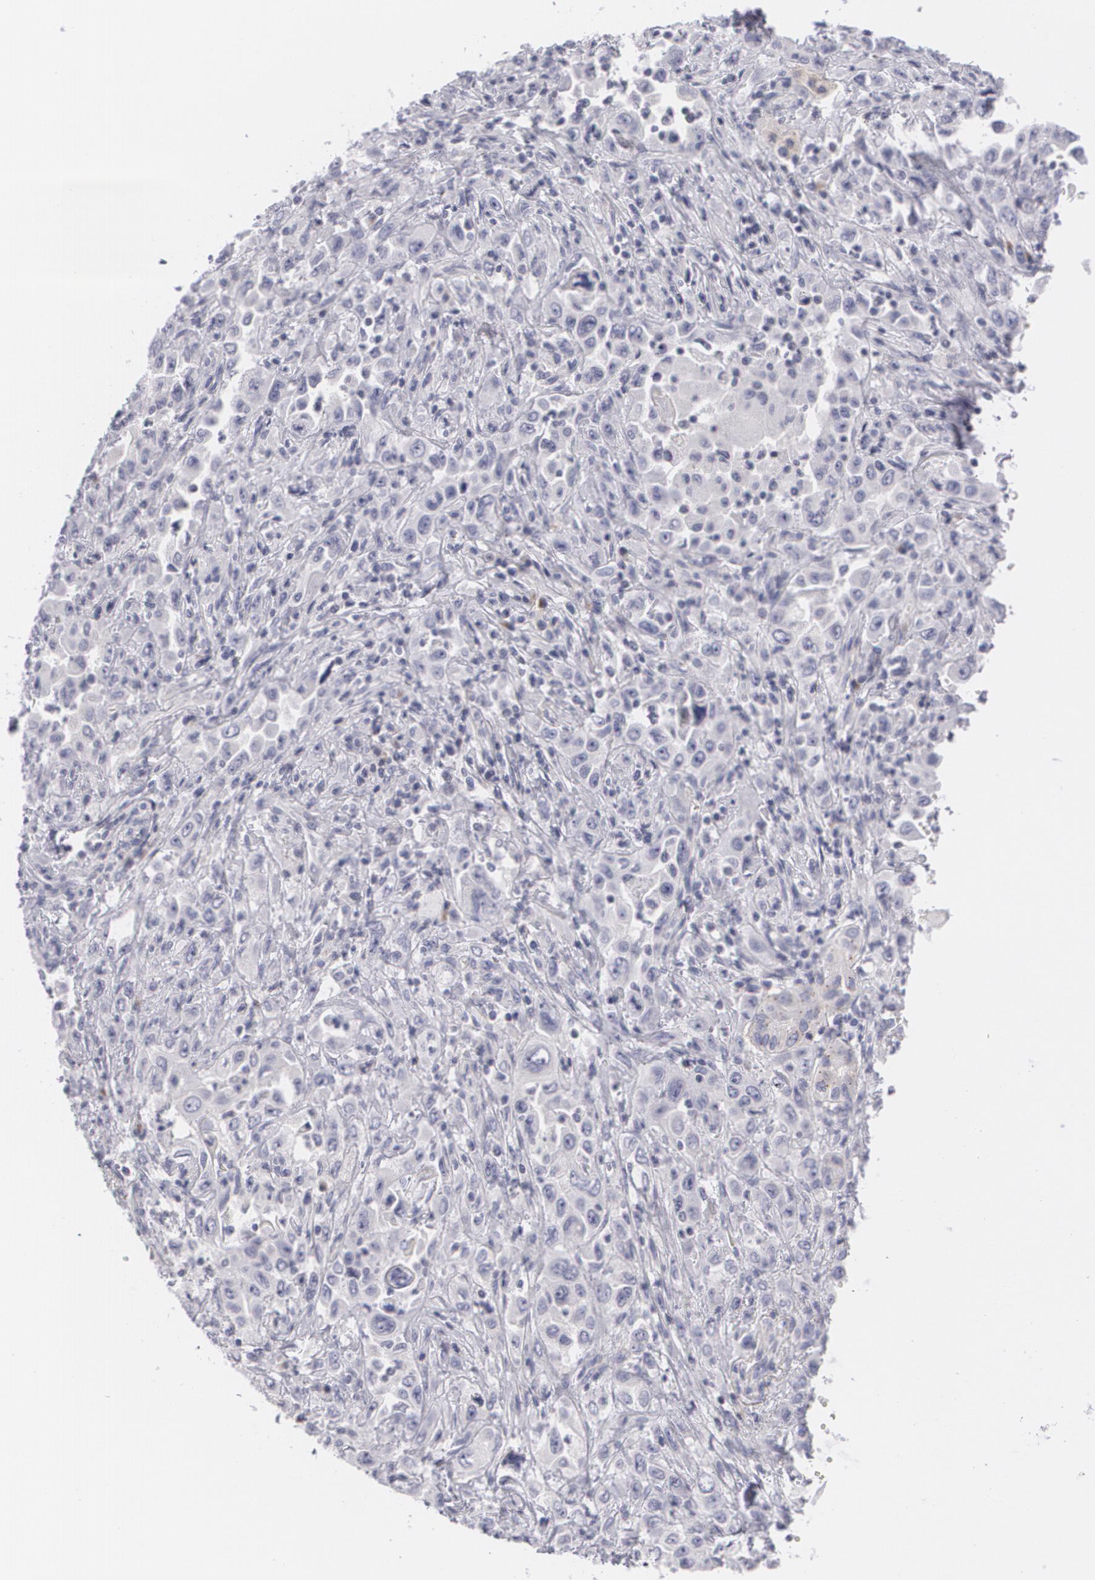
{"staining": {"intensity": "negative", "quantity": "none", "location": "none"}, "tissue": "pancreatic cancer", "cell_type": "Tumor cells", "image_type": "cancer", "snomed": [{"axis": "morphology", "description": "Adenocarcinoma, NOS"}, {"axis": "topography", "description": "Pancreas"}], "caption": "Pancreatic cancer (adenocarcinoma) stained for a protein using immunohistochemistry displays no positivity tumor cells.", "gene": "MBNL3", "patient": {"sex": "male", "age": 70}}